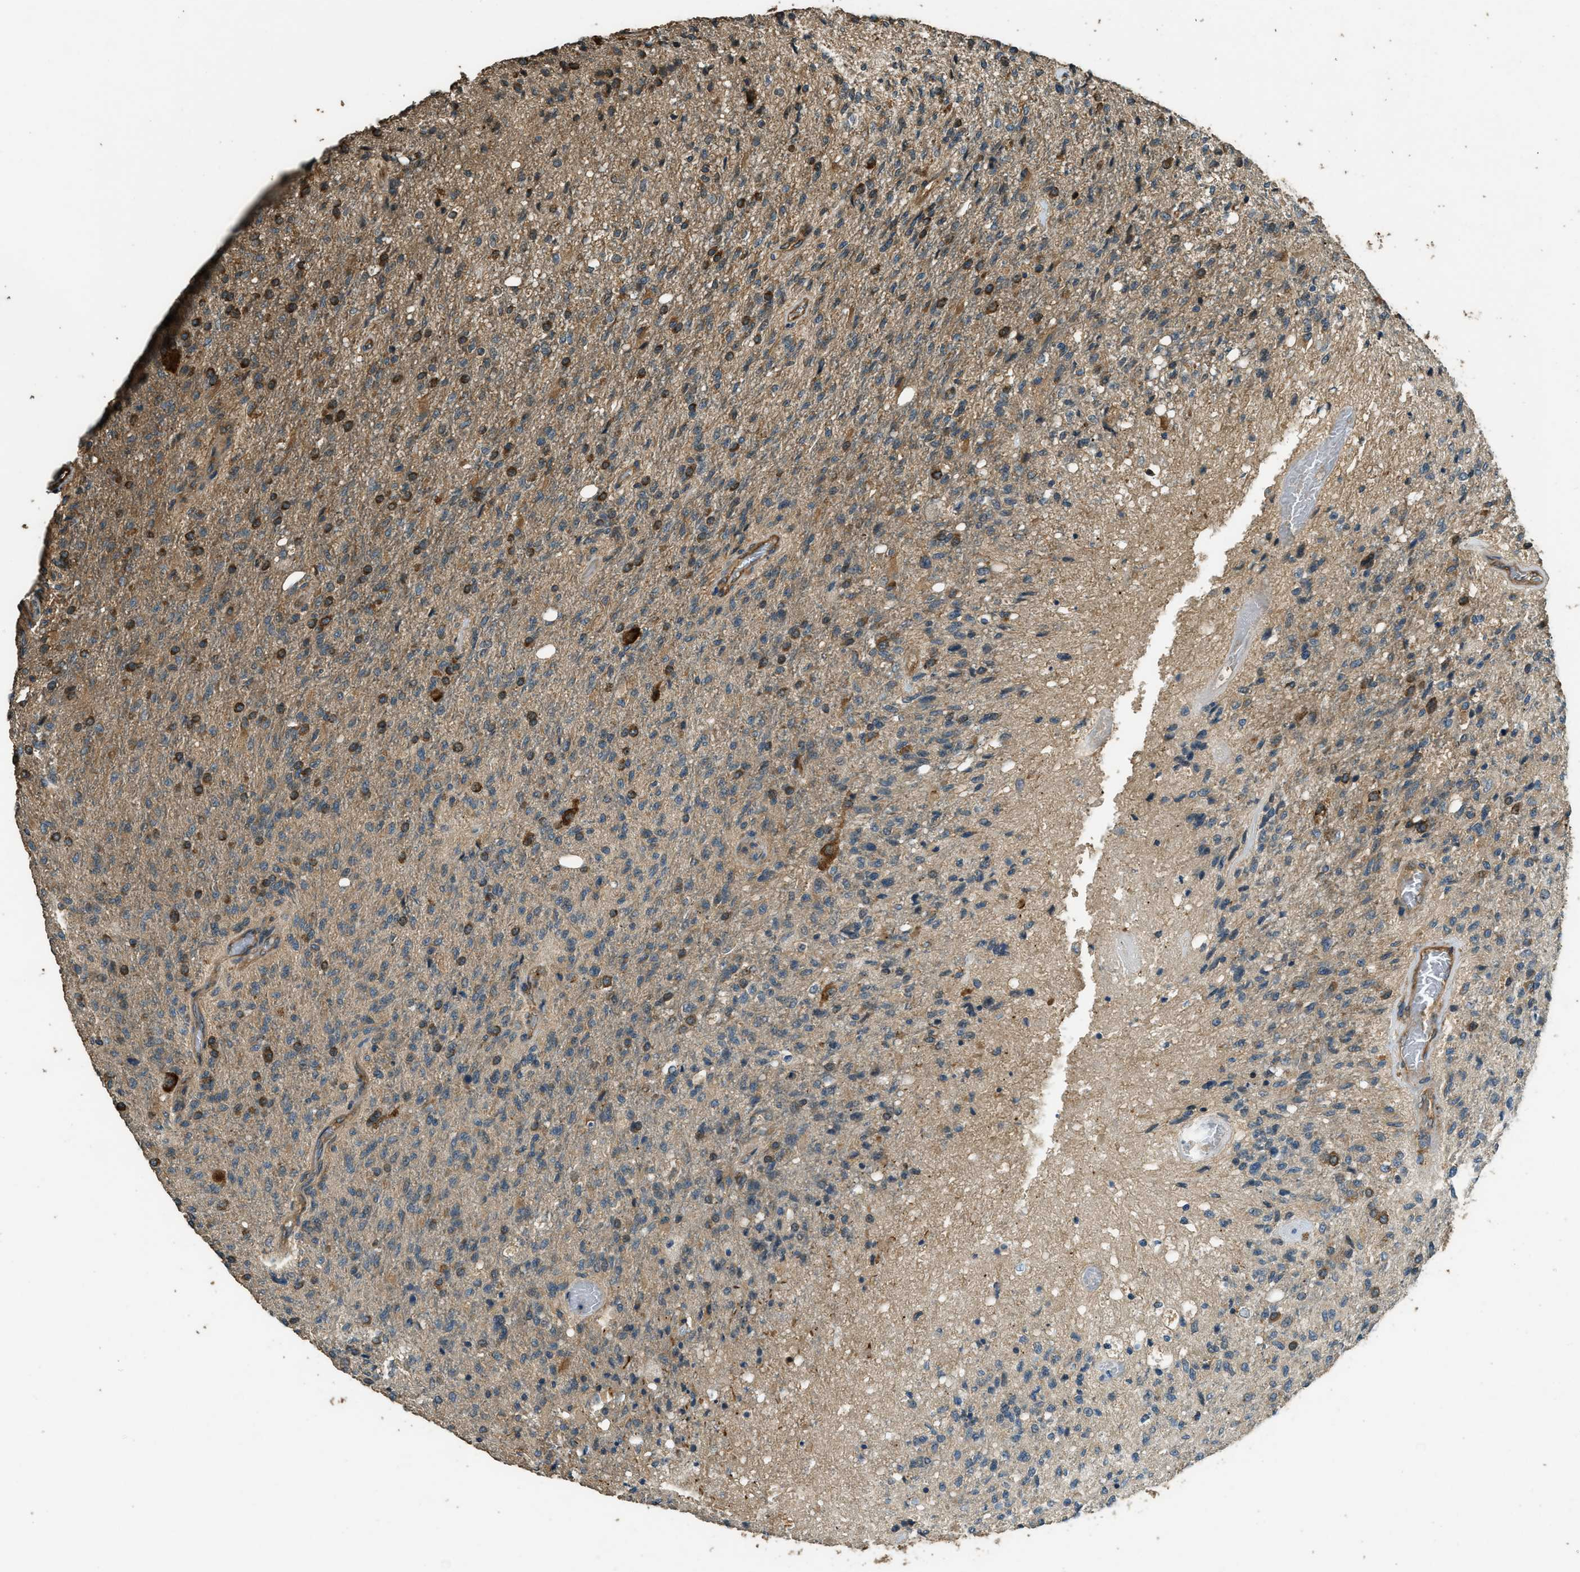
{"staining": {"intensity": "strong", "quantity": "25%-75%", "location": "cytoplasmic/membranous"}, "tissue": "glioma", "cell_type": "Tumor cells", "image_type": "cancer", "snomed": [{"axis": "morphology", "description": "Normal tissue, NOS"}, {"axis": "morphology", "description": "Glioma, malignant, High grade"}, {"axis": "topography", "description": "Cerebral cortex"}], "caption": "Strong cytoplasmic/membranous expression is seen in about 25%-75% of tumor cells in glioma. Using DAB (3,3'-diaminobenzidine) (brown) and hematoxylin (blue) stains, captured at high magnification using brightfield microscopy.", "gene": "MARS1", "patient": {"sex": "male", "age": 77}}